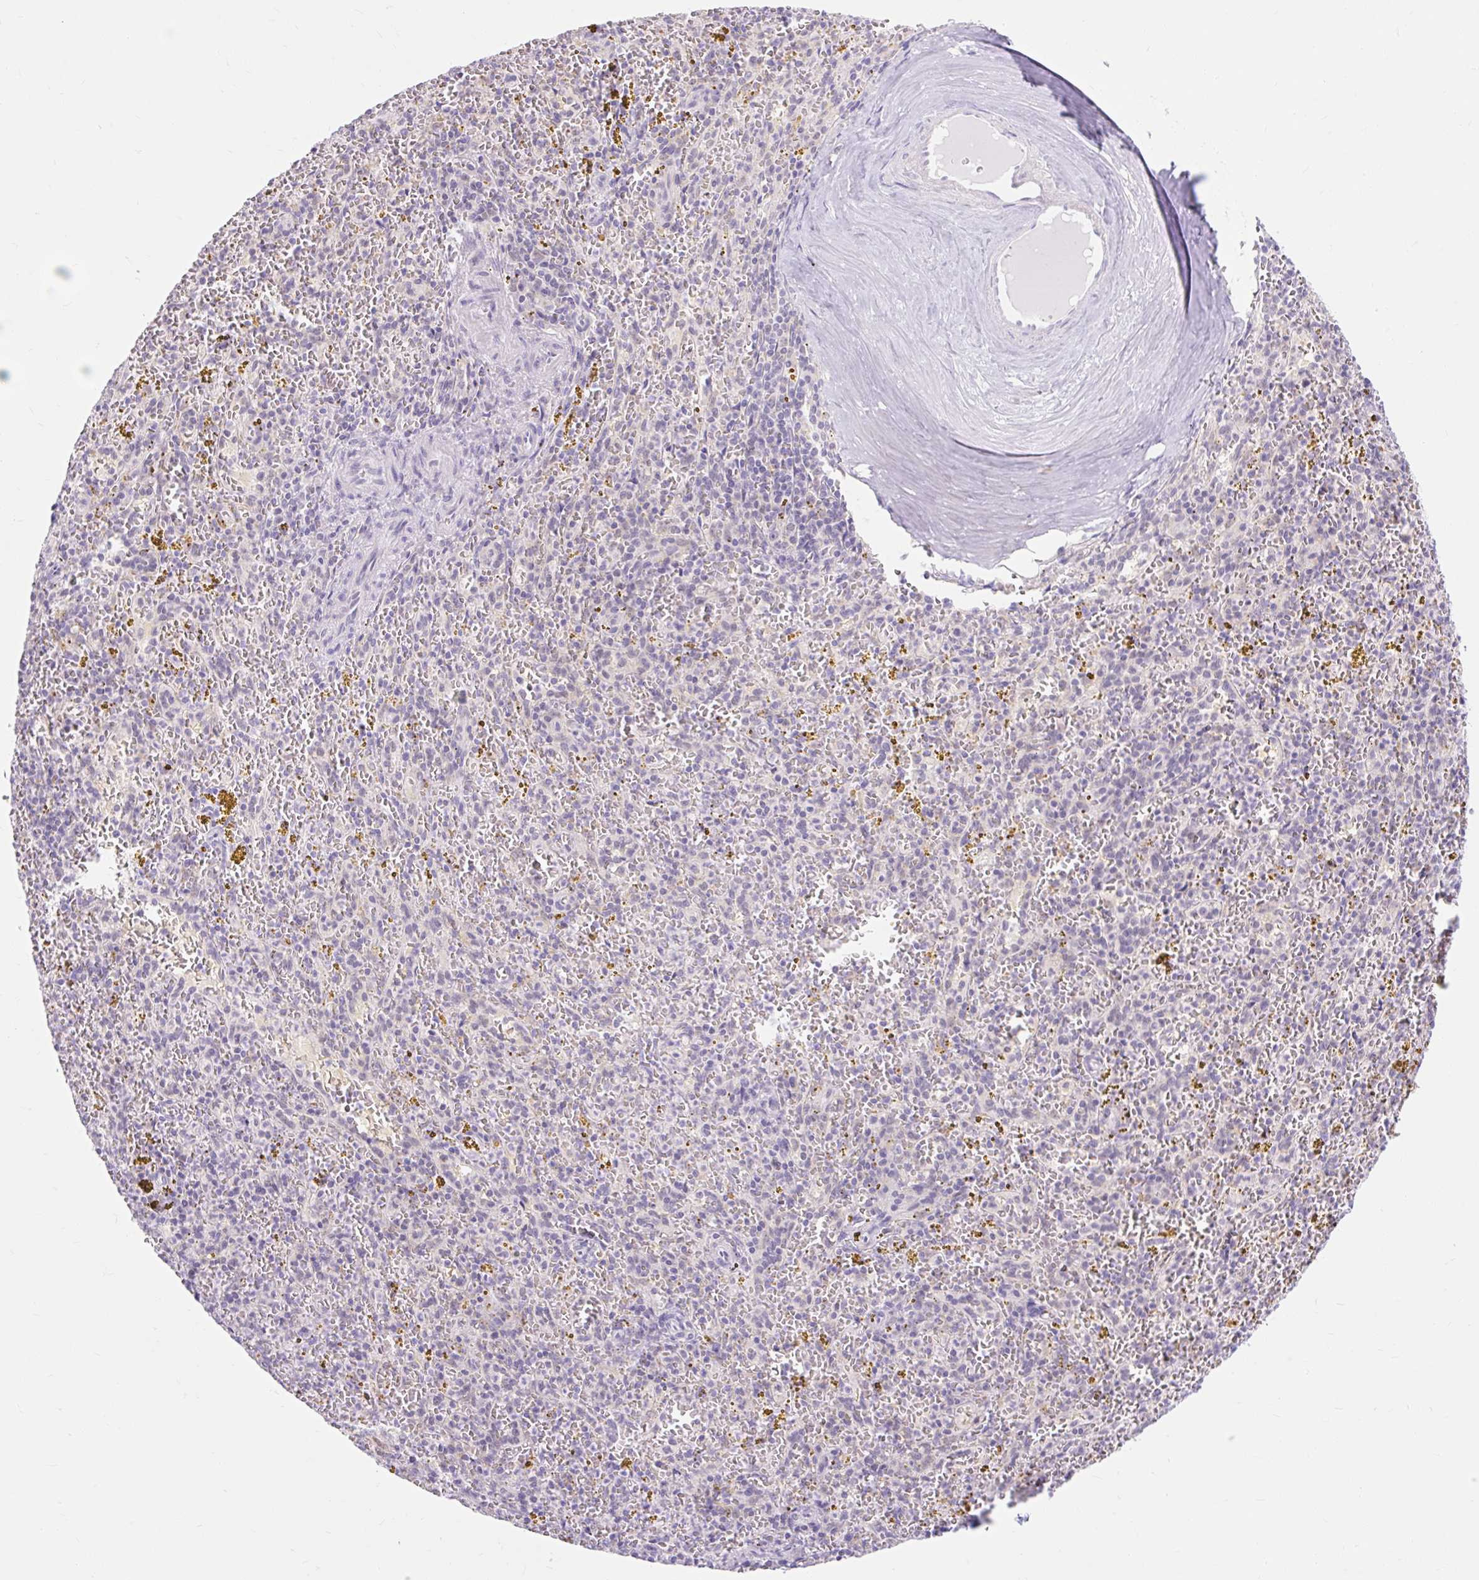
{"staining": {"intensity": "negative", "quantity": "none", "location": "none"}, "tissue": "spleen", "cell_type": "Cells in red pulp", "image_type": "normal", "snomed": [{"axis": "morphology", "description": "Normal tissue, NOS"}, {"axis": "topography", "description": "Spleen"}], "caption": "This photomicrograph is of normal spleen stained with immunohistochemistry to label a protein in brown with the nuclei are counter-stained blue. There is no expression in cells in red pulp. (Stains: DAB immunohistochemistry (IHC) with hematoxylin counter stain, Microscopy: brightfield microscopy at high magnification).", "gene": "ITPK1", "patient": {"sex": "male", "age": 57}}